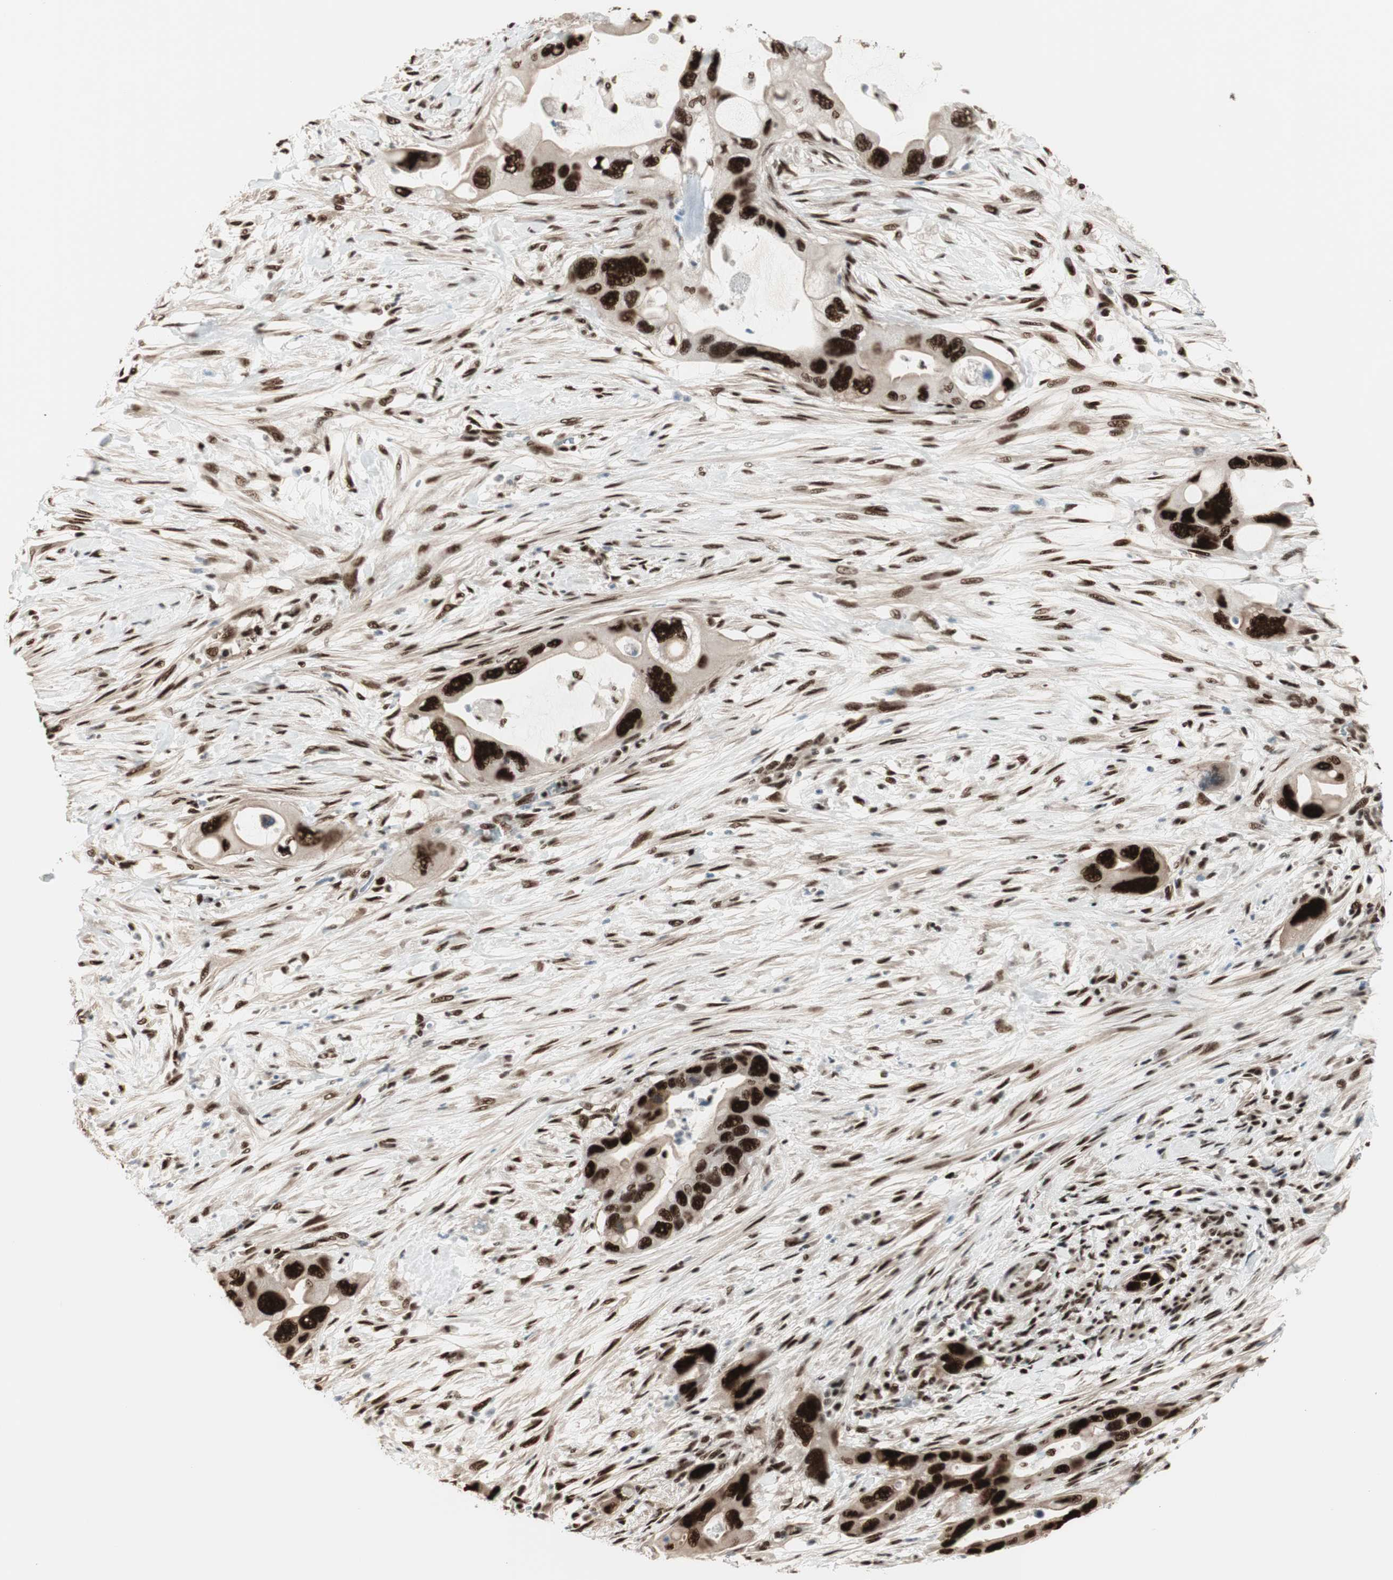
{"staining": {"intensity": "strong", "quantity": ">75%", "location": "nuclear"}, "tissue": "pancreatic cancer", "cell_type": "Tumor cells", "image_type": "cancer", "snomed": [{"axis": "morphology", "description": "Adenocarcinoma, NOS"}, {"axis": "topography", "description": "Pancreas"}], "caption": "Human pancreatic cancer (adenocarcinoma) stained for a protein (brown) reveals strong nuclear positive expression in about >75% of tumor cells.", "gene": "HEXIM1", "patient": {"sex": "female", "age": 71}}